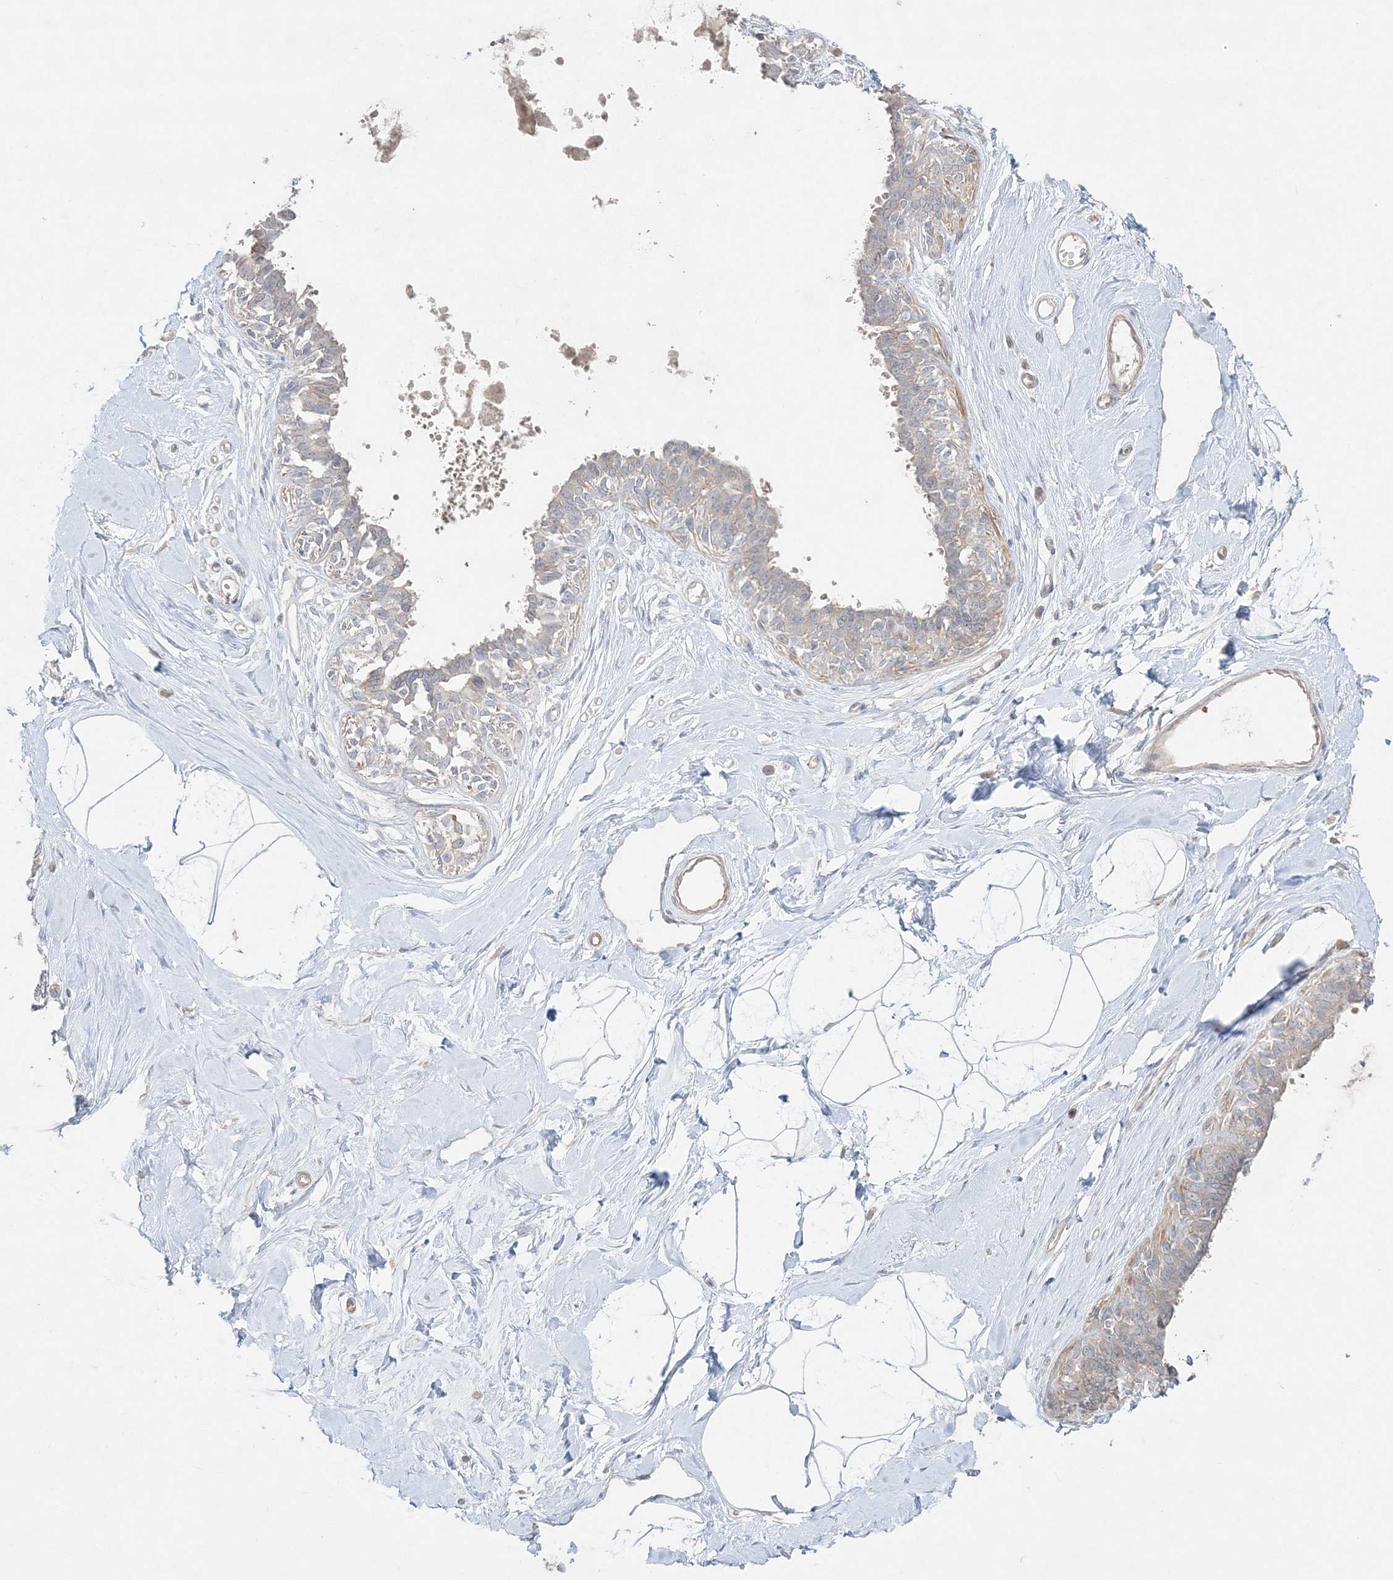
{"staining": {"intensity": "negative", "quantity": "none", "location": "none"}, "tissue": "breast", "cell_type": "Adipocytes", "image_type": "normal", "snomed": [{"axis": "morphology", "description": "Normal tissue, NOS"}, {"axis": "topography", "description": "Breast"}], "caption": "Adipocytes show no significant protein positivity in normal breast.", "gene": "SH3BP4", "patient": {"sex": "female", "age": 45}}